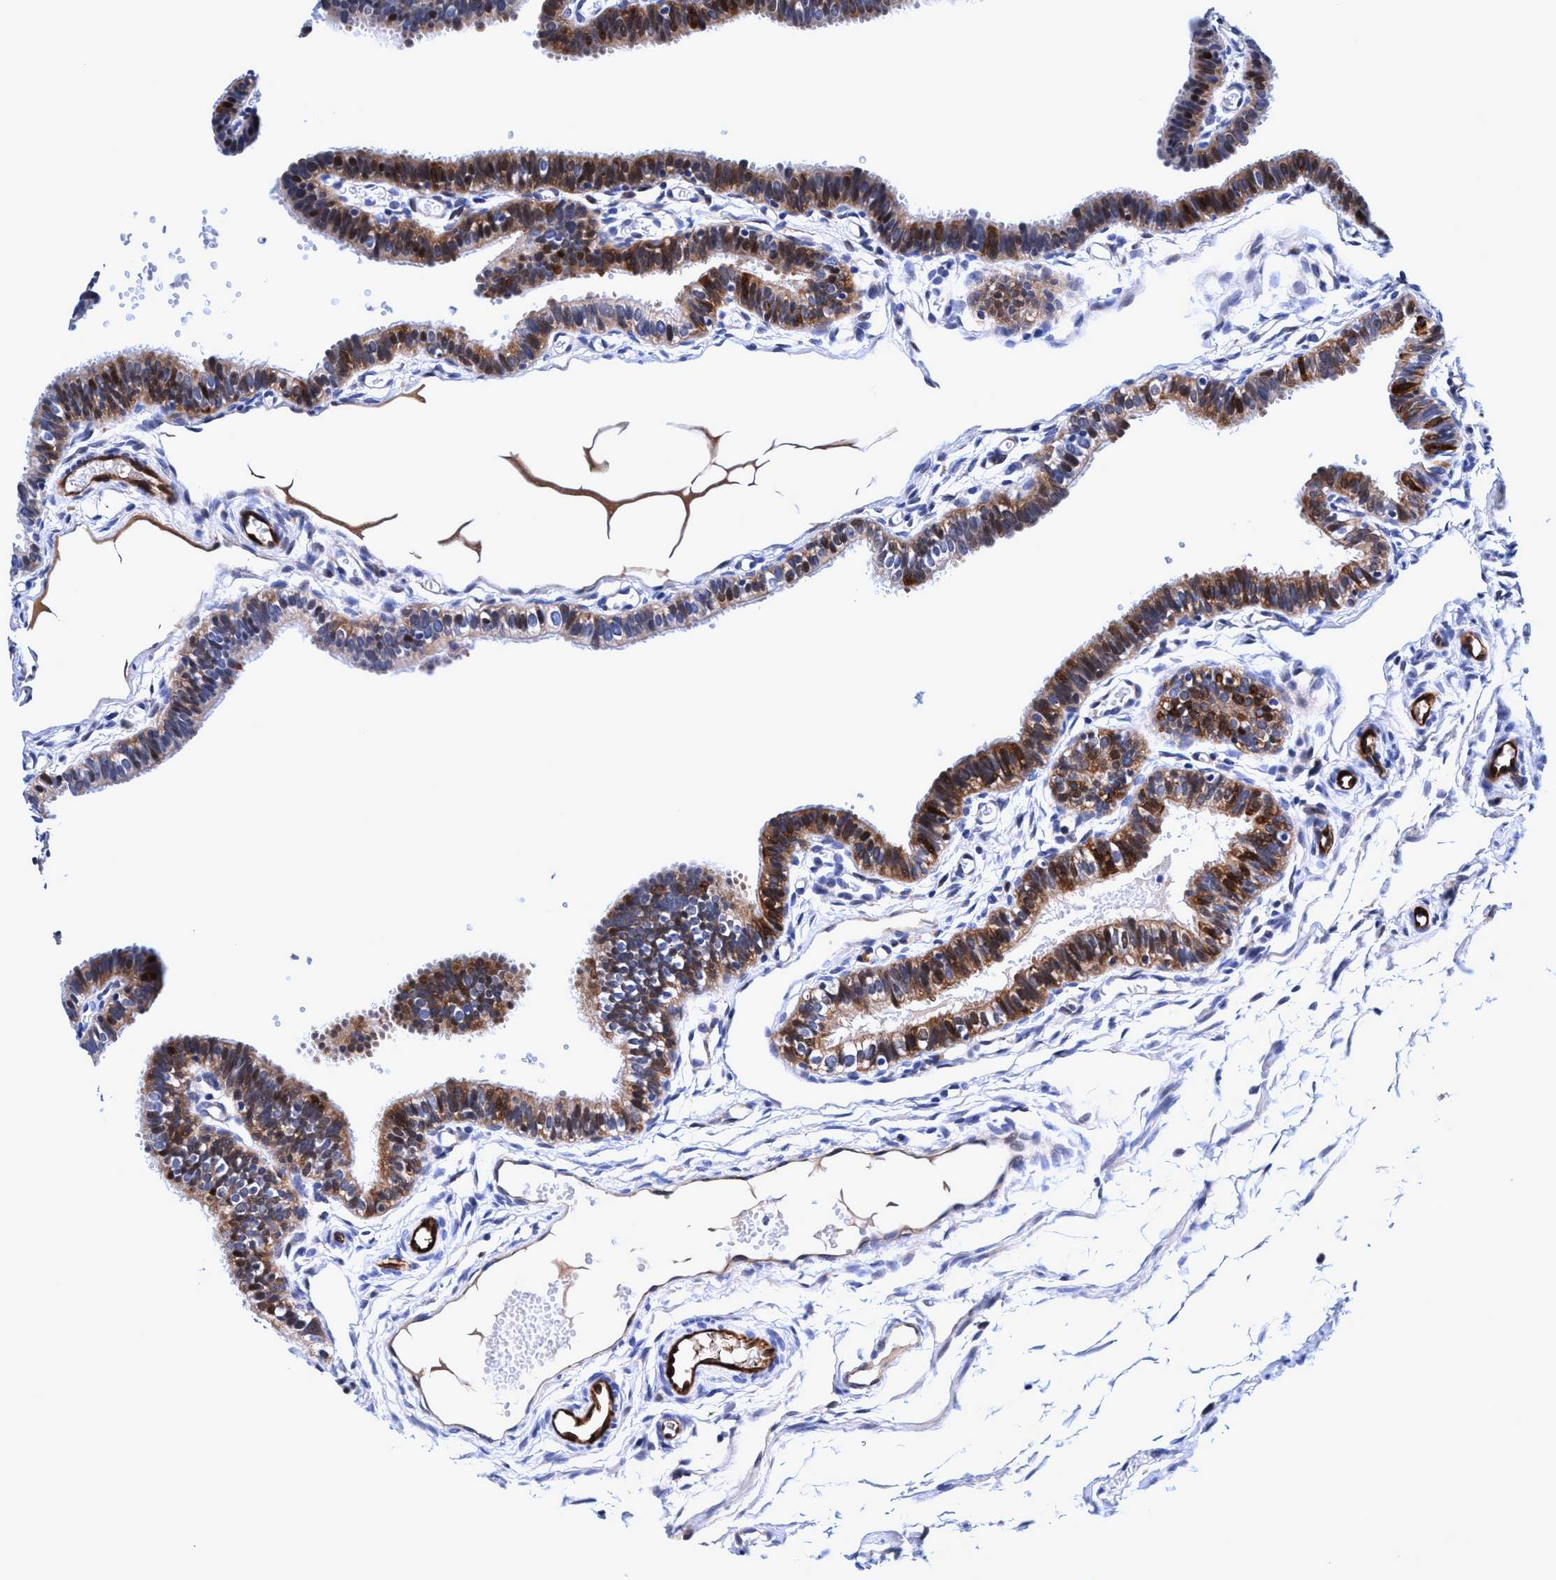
{"staining": {"intensity": "strong", "quantity": ">75%", "location": "cytoplasmic/membranous,nuclear"}, "tissue": "fallopian tube", "cell_type": "Glandular cells", "image_type": "normal", "snomed": [{"axis": "morphology", "description": "Normal tissue, NOS"}, {"axis": "topography", "description": "Fallopian tube"}, {"axis": "topography", "description": "Placenta"}], "caption": "High-power microscopy captured an IHC micrograph of unremarkable fallopian tube, revealing strong cytoplasmic/membranous,nuclear positivity in about >75% of glandular cells. The staining is performed using DAB (3,3'-diaminobenzidine) brown chromogen to label protein expression. The nuclei are counter-stained blue using hematoxylin.", "gene": "UBALD2", "patient": {"sex": "female", "age": 34}}